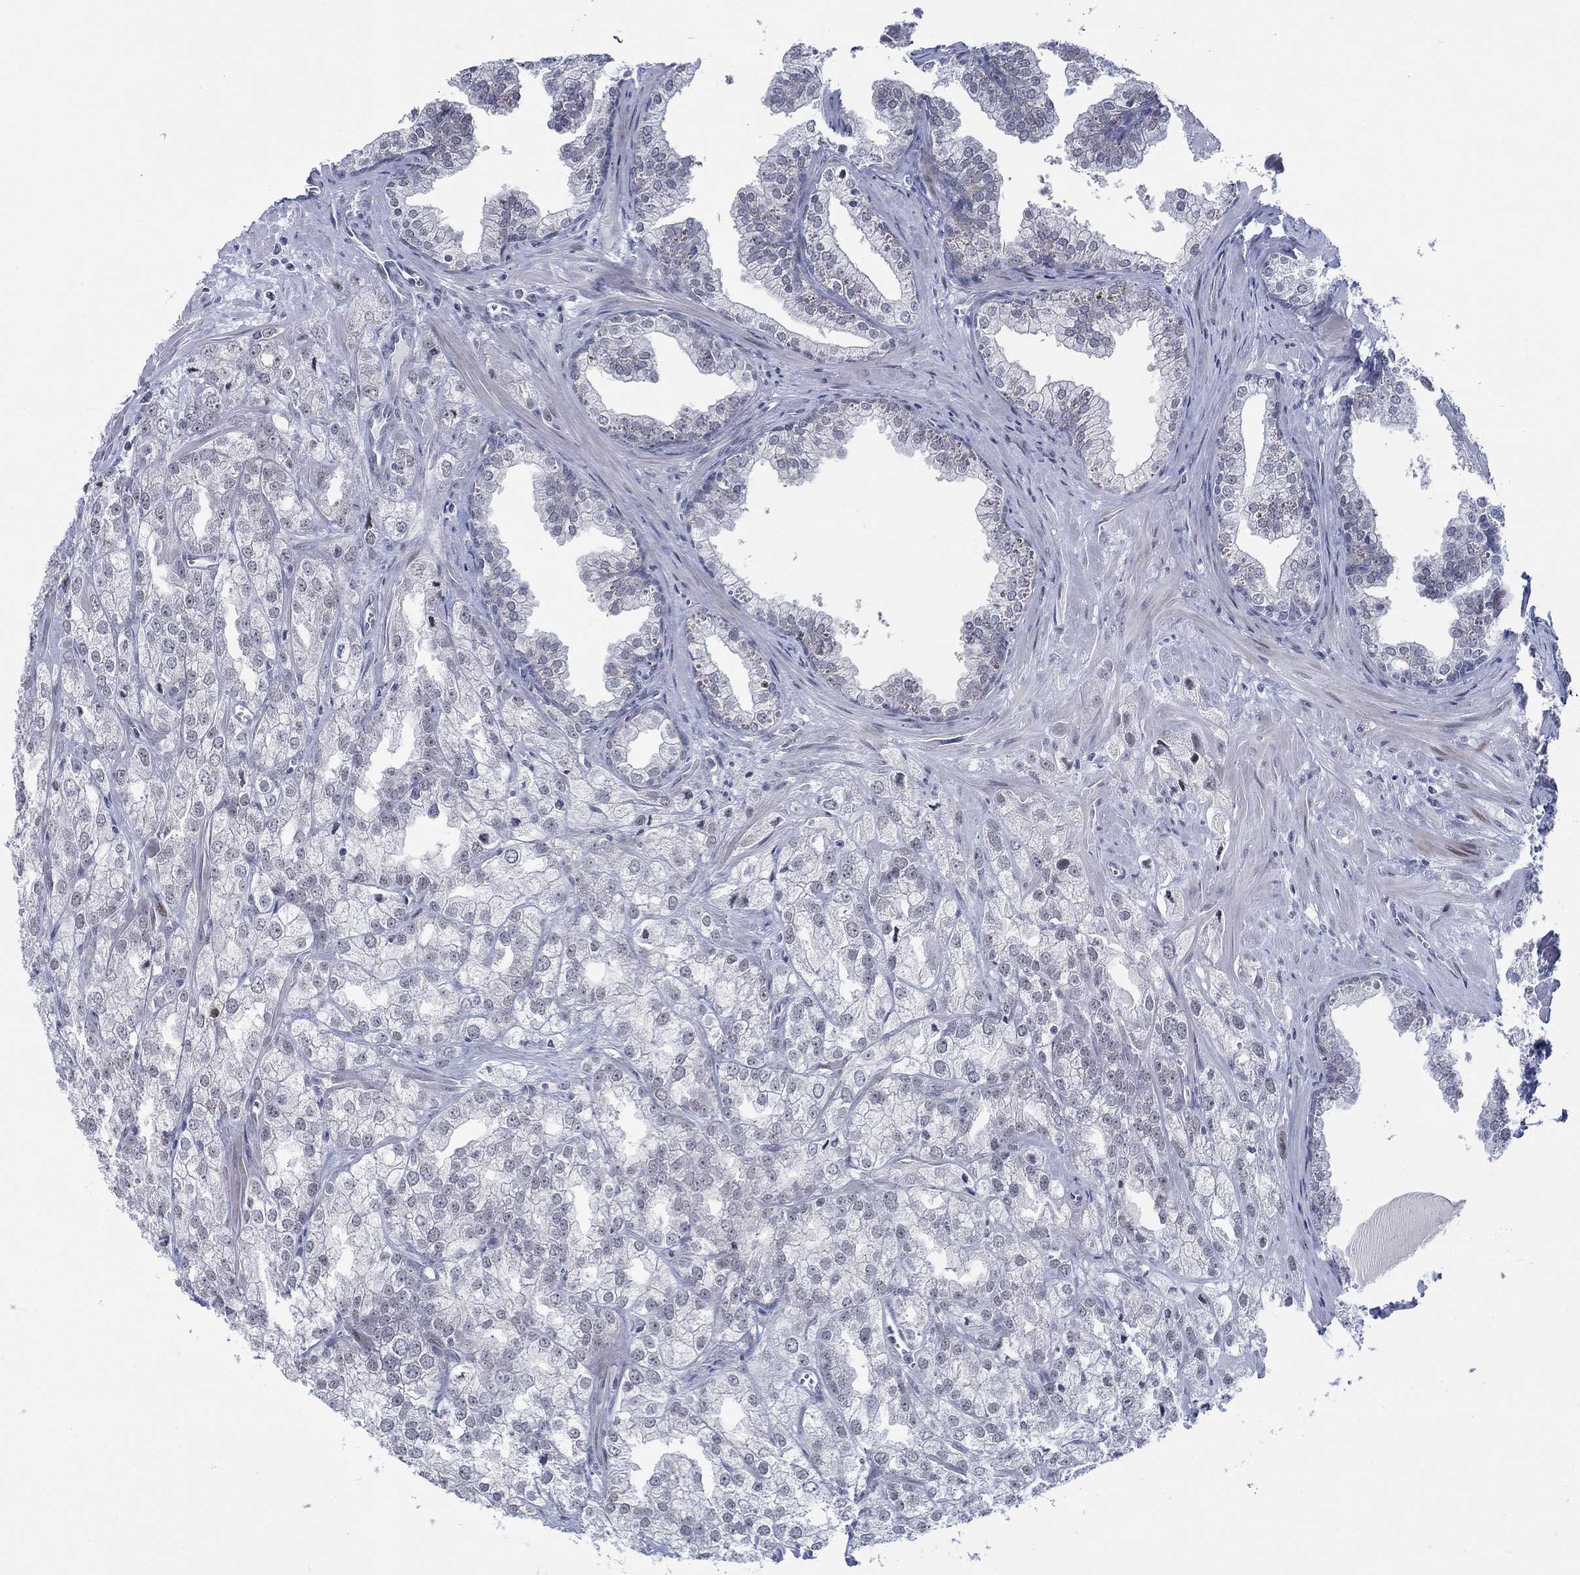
{"staining": {"intensity": "negative", "quantity": "none", "location": "none"}, "tissue": "prostate cancer", "cell_type": "Tumor cells", "image_type": "cancer", "snomed": [{"axis": "morphology", "description": "Adenocarcinoma, NOS"}, {"axis": "topography", "description": "Prostate"}], "caption": "Adenocarcinoma (prostate) stained for a protein using IHC demonstrates no expression tumor cells.", "gene": "NEU3", "patient": {"sex": "male", "age": 70}}